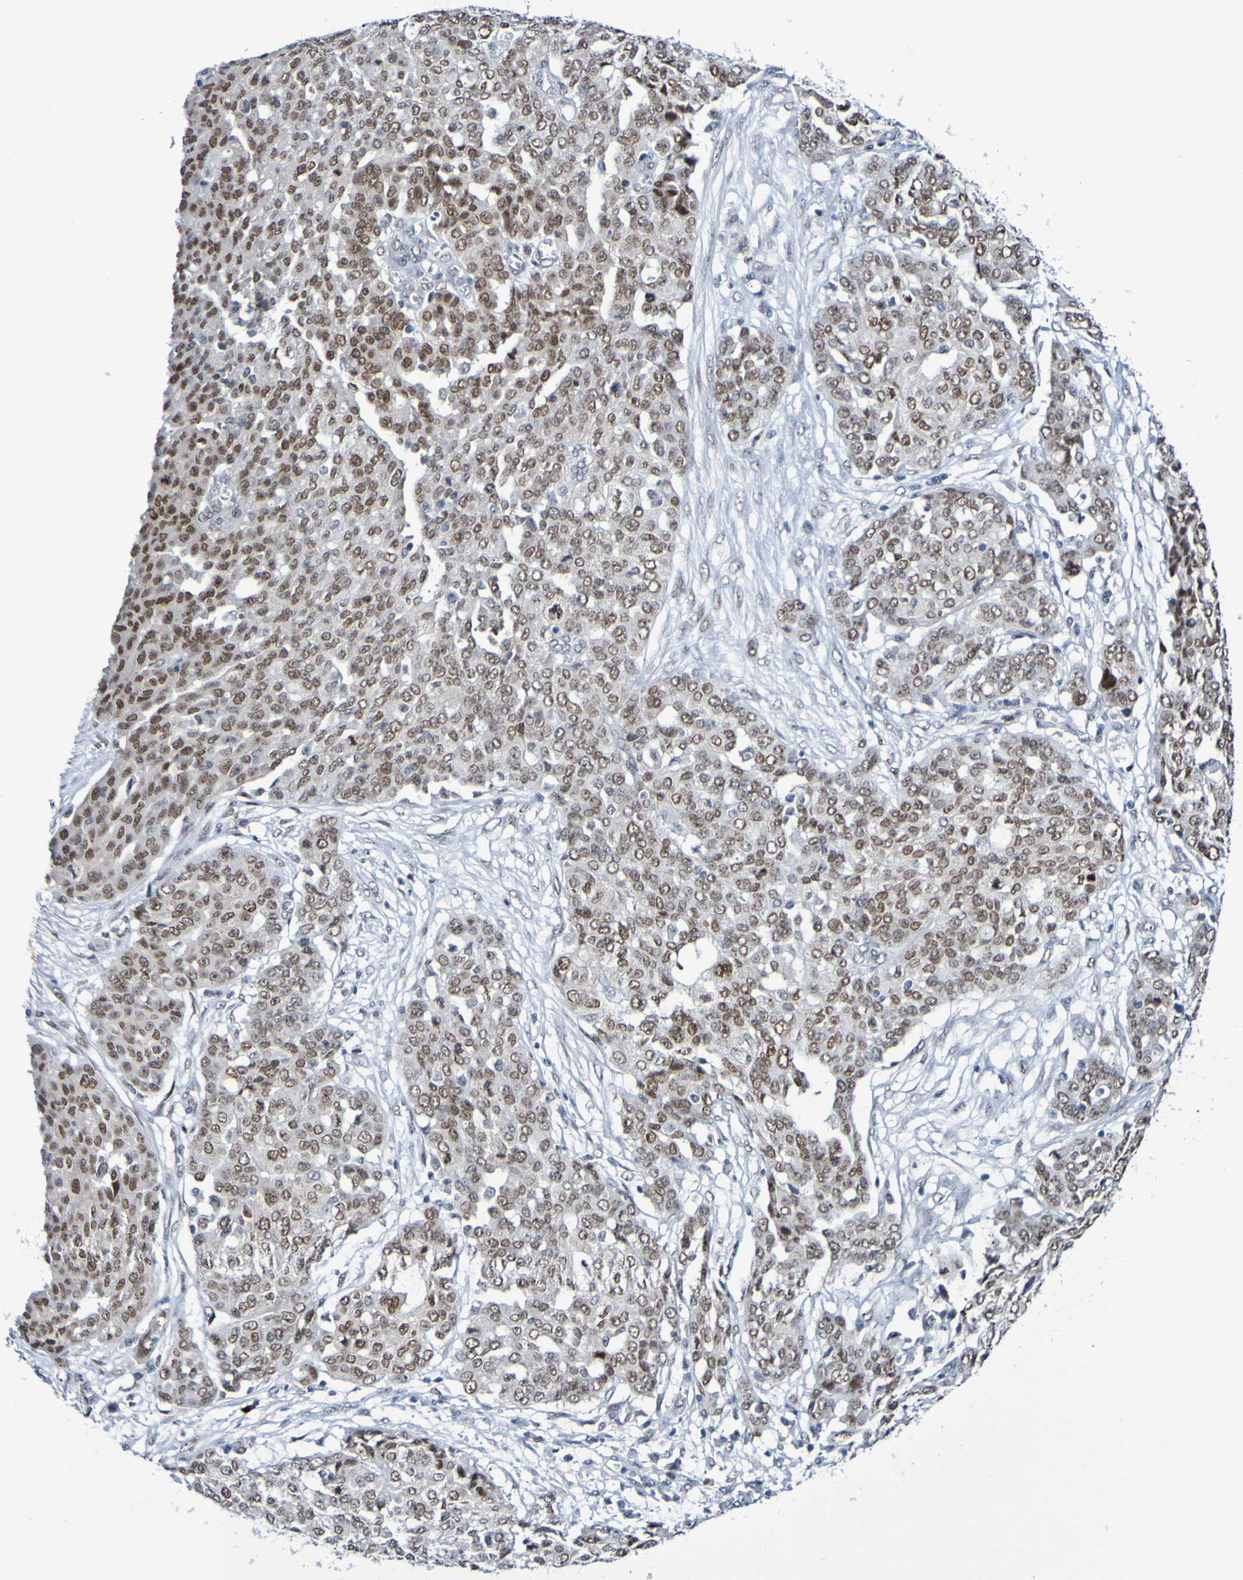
{"staining": {"intensity": "moderate", "quantity": ">75%", "location": "nuclear"}, "tissue": "ovarian cancer", "cell_type": "Tumor cells", "image_type": "cancer", "snomed": [{"axis": "morphology", "description": "Cystadenocarcinoma, serous, NOS"}, {"axis": "topography", "description": "Soft tissue"}, {"axis": "topography", "description": "Ovary"}], "caption": "This is a photomicrograph of immunohistochemistry staining of ovarian serous cystadenocarcinoma, which shows moderate positivity in the nuclear of tumor cells.", "gene": "PCGF1", "patient": {"sex": "female", "age": 57}}